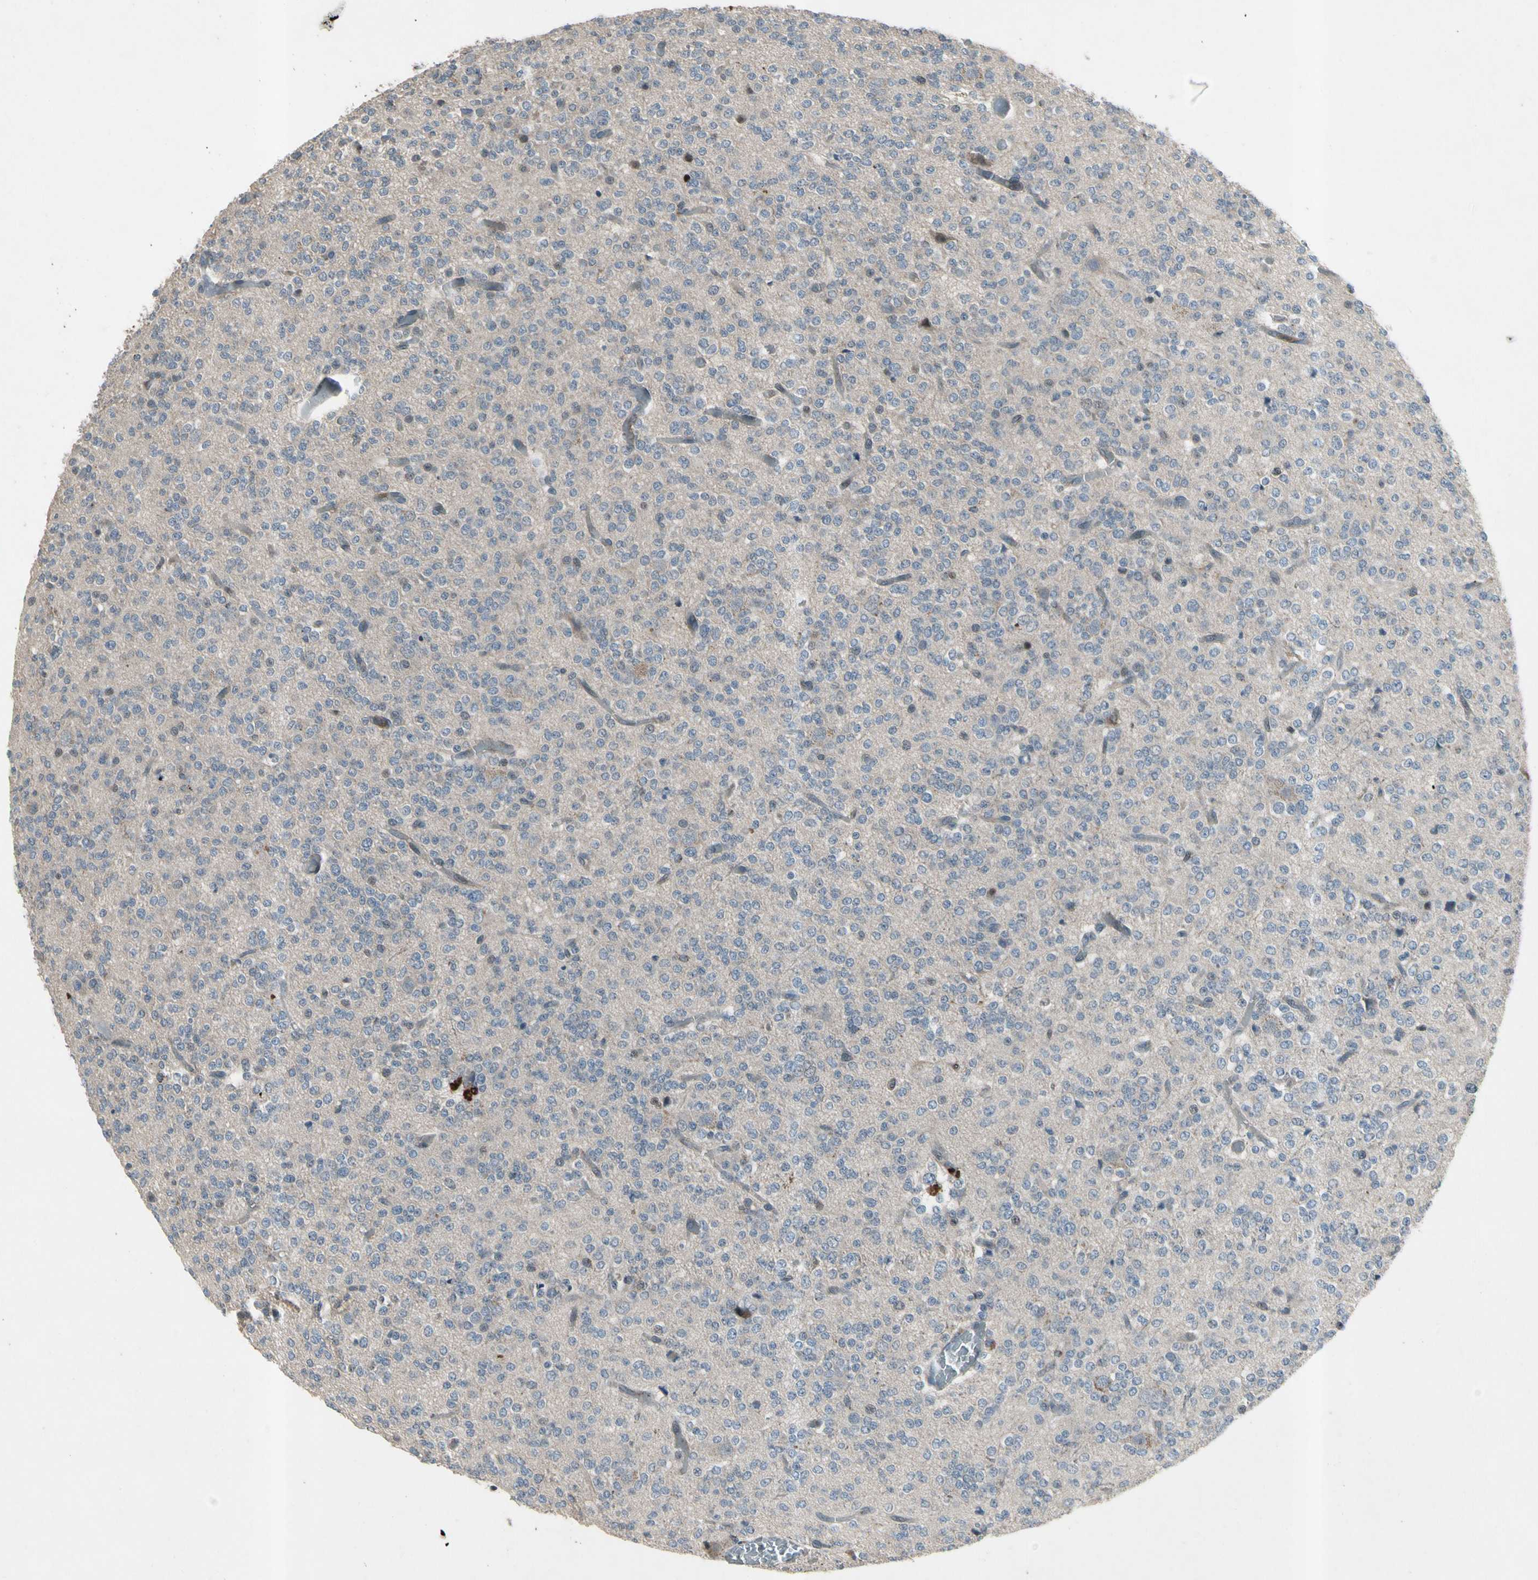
{"staining": {"intensity": "weak", "quantity": "<25%", "location": "cytoplasmic/membranous"}, "tissue": "glioma", "cell_type": "Tumor cells", "image_type": "cancer", "snomed": [{"axis": "morphology", "description": "Glioma, malignant, Low grade"}, {"axis": "topography", "description": "Brain"}], "caption": "This is an immunohistochemistry photomicrograph of human malignant glioma (low-grade). There is no positivity in tumor cells.", "gene": "NMI", "patient": {"sex": "male", "age": 38}}